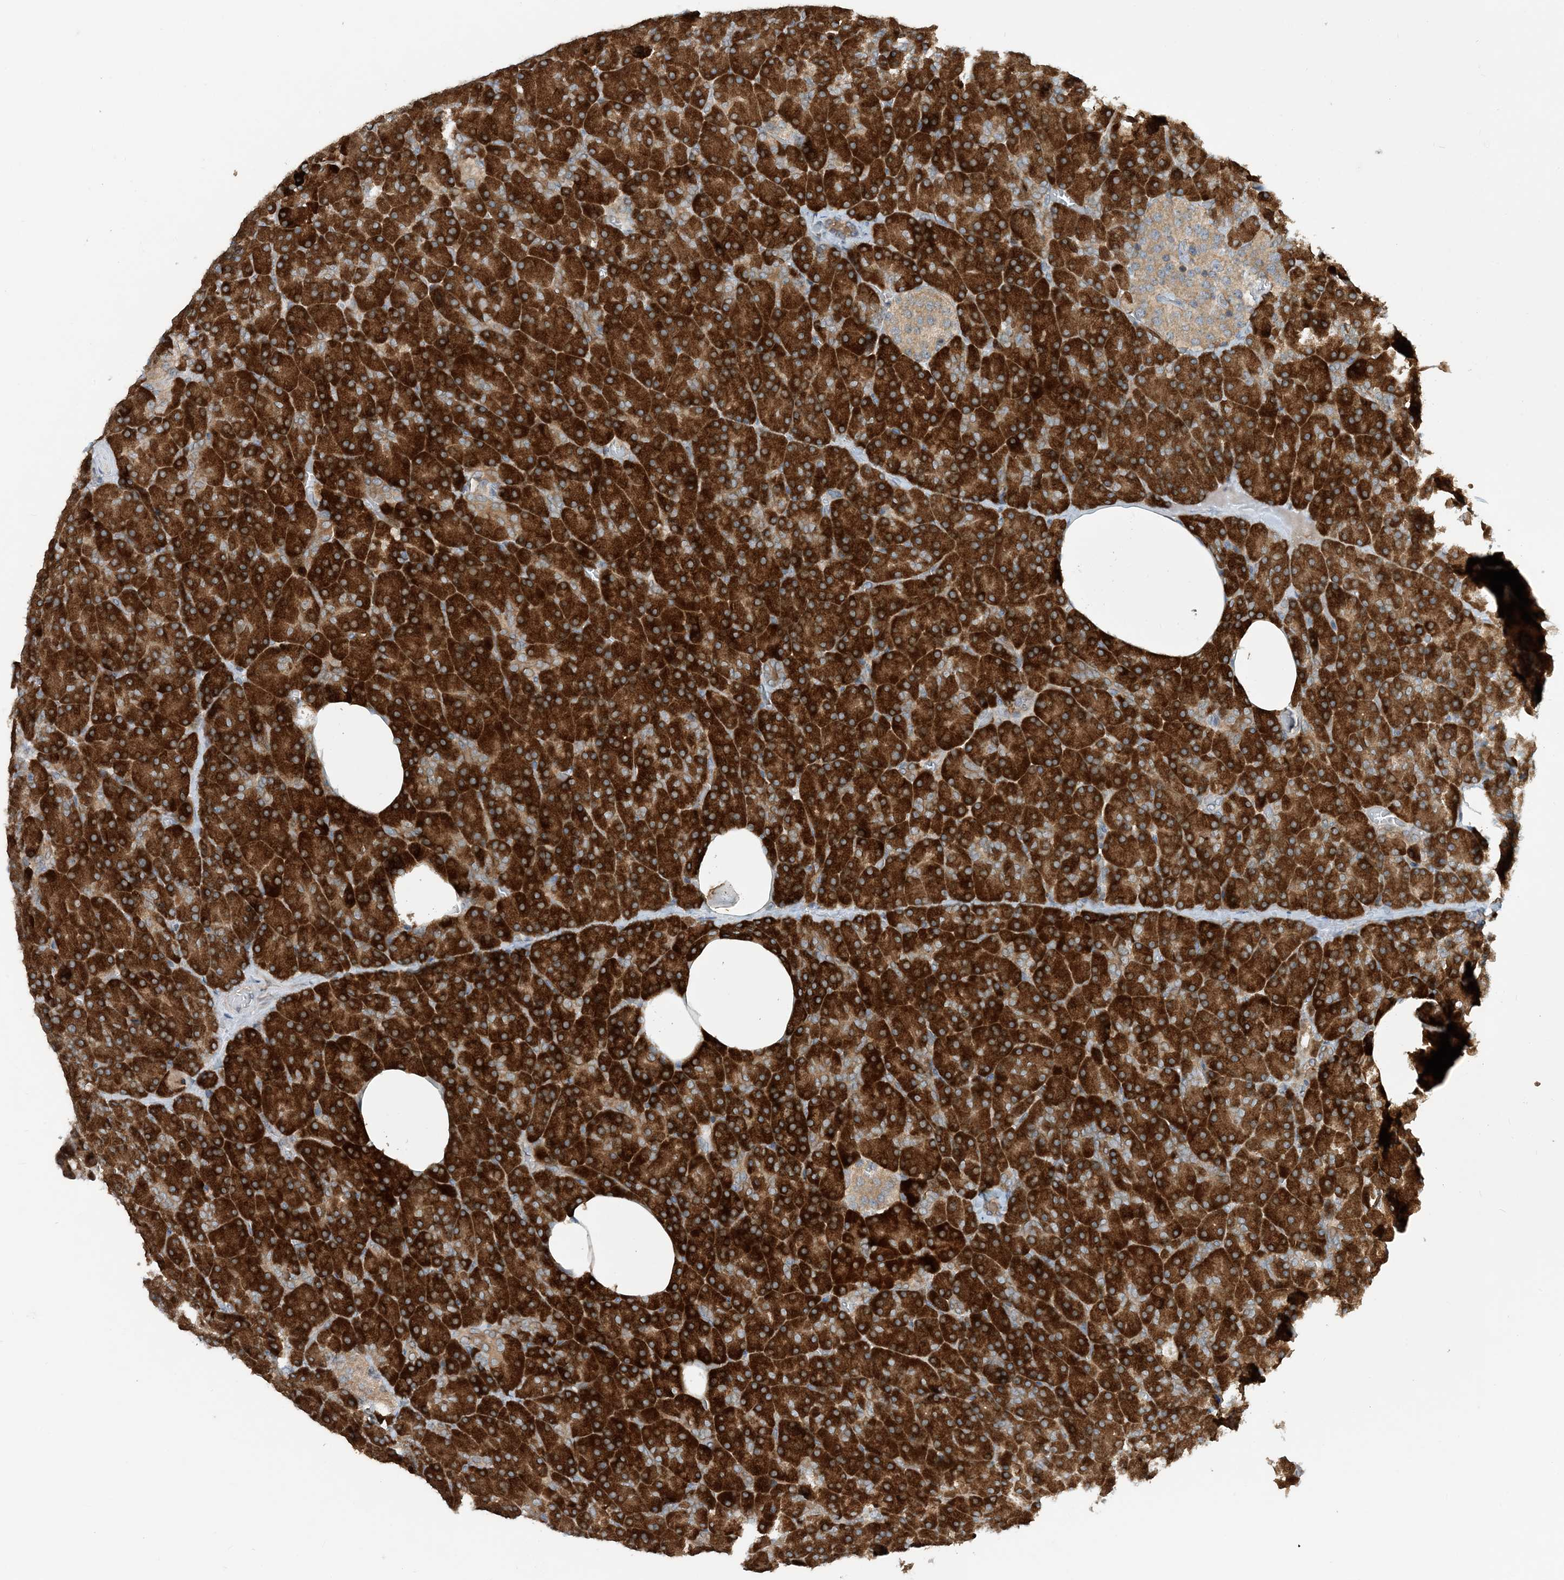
{"staining": {"intensity": "strong", "quantity": ">75%", "location": "cytoplasmic/membranous"}, "tissue": "pancreas", "cell_type": "Exocrine glandular cells", "image_type": "normal", "snomed": [{"axis": "morphology", "description": "Normal tissue, NOS"}, {"axis": "morphology", "description": "Carcinoid, malignant, NOS"}, {"axis": "topography", "description": "Pancreas"}], "caption": "Protein staining reveals strong cytoplasmic/membranous positivity in approximately >75% of exocrine glandular cells in normal pancreas. The staining was performed using DAB, with brown indicating positive protein expression. Nuclei are stained blue with hematoxylin.", "gene": "PHOSPHO2", "patient": {"sex": "female", "age": 35}}